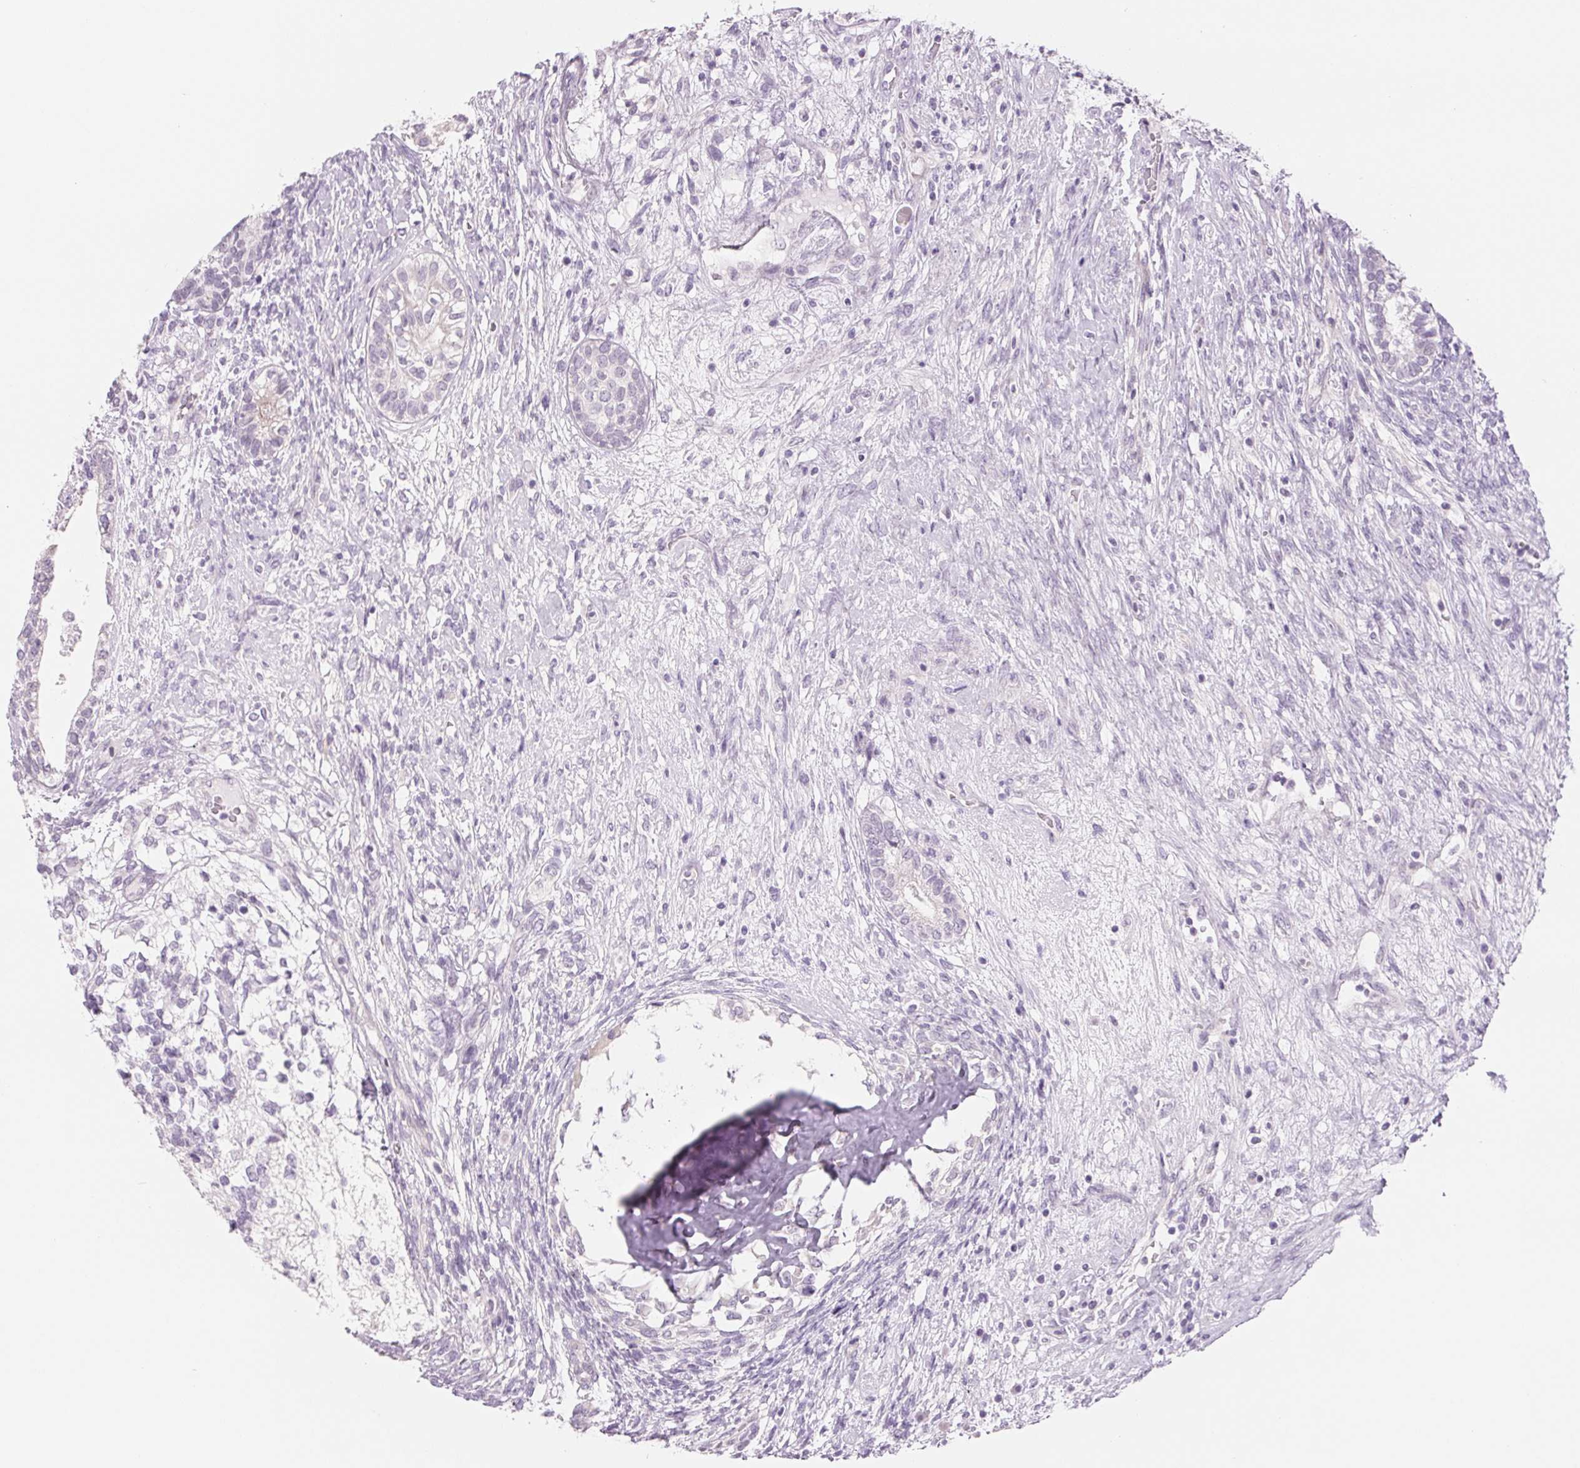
{"staining": {"intensity": "negative", "quantity": "none", "location": "none"}, "tissue": "testis cancer", "cell_type": "Tumor cells", "image_type": "cancer", "snomed": [{"axis": "morphology", "description": "Seminoma, NOS"}, {"axis": "morphology", "description": "Carcinoma, Embryonal, NOS"}, {"axis": "topography", "description": "Testis"}], "caption": "Immunohistochemistry micrograph of neoplastic tissue: human testis cancer stained with DAB shows no significant protein staining in tumor cells.", "gene": "CCDC168", "patient": {"sex": "male", "age": 41}}